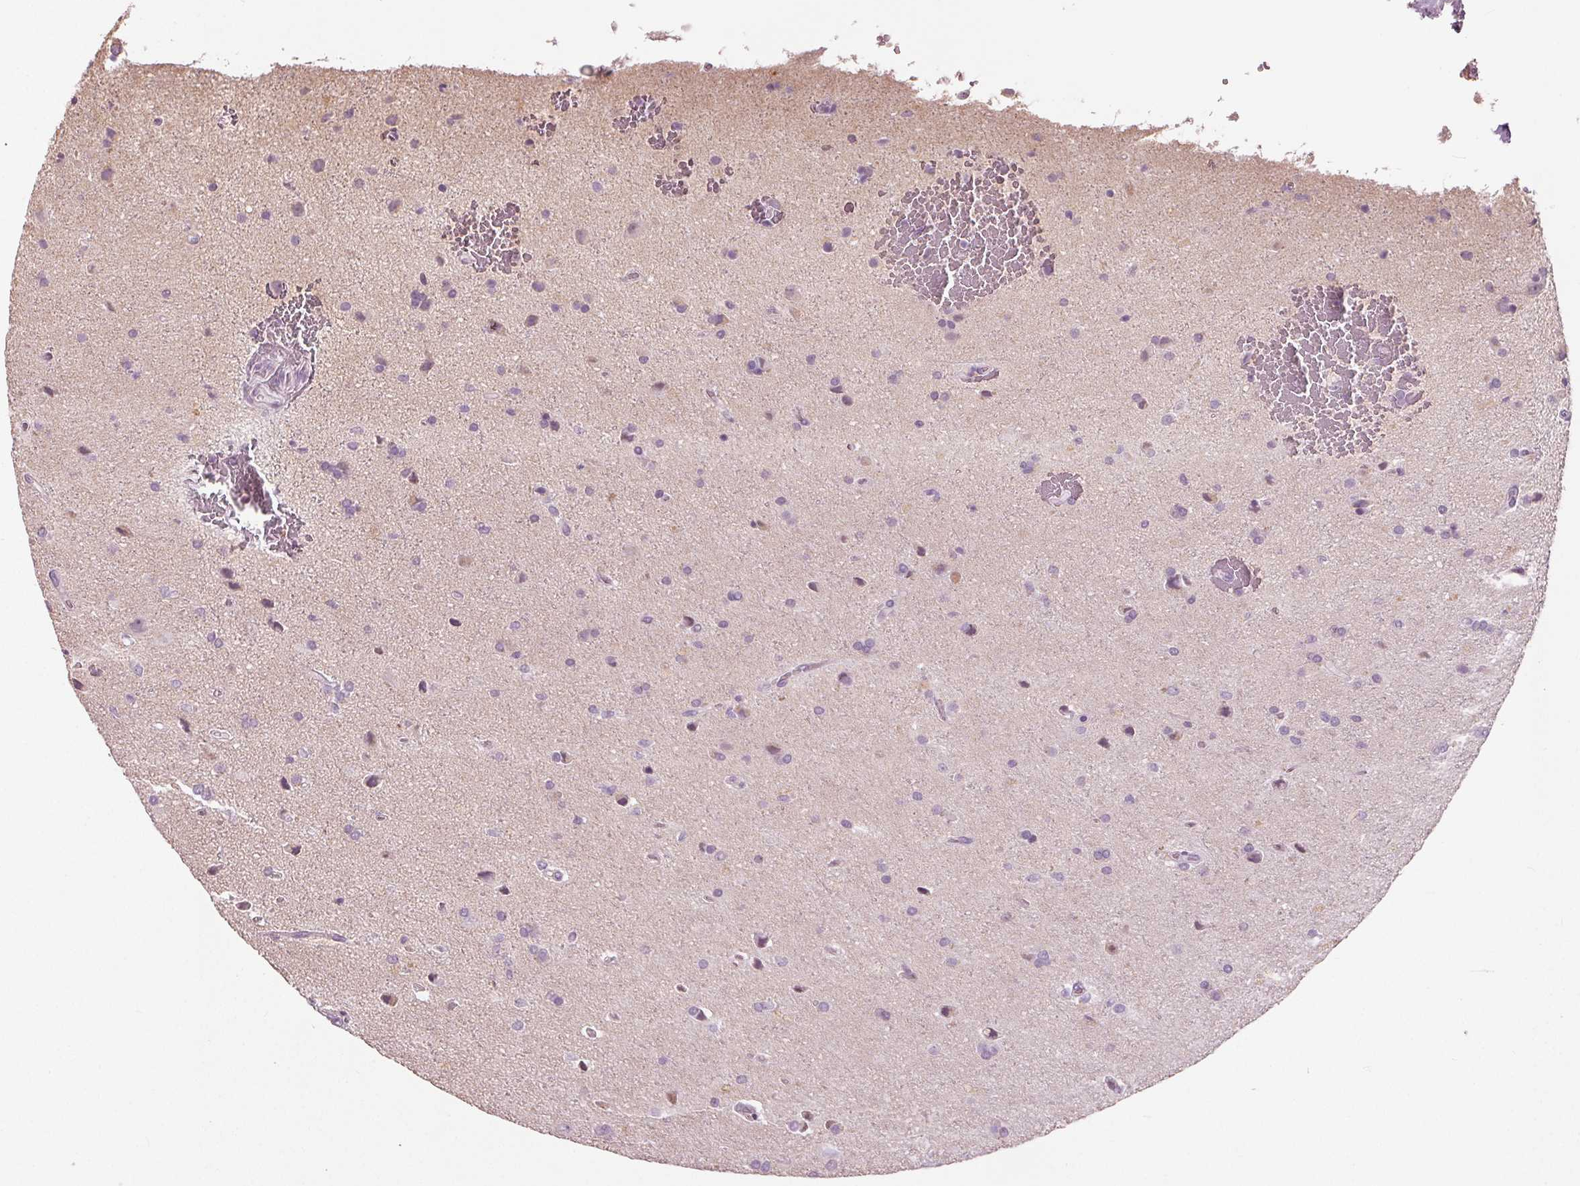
{"staining": {"intensity": "negative", "quantity": "none", "location": "none"}, "tissue": "glioma", "cell_type": "Tumor cells", "image_type": "cancer", "snomed": [{"axis": "morphology", "description": "Glioma, malignant, High grade"}, {"axis": "topography", "description": "Cerebral cortex"}], "caption": "Protein analysis of glioma displays no significant positivity in tumor cells.", "gene": "TKFC", "patient": {"sex": "male", "age": 70}}